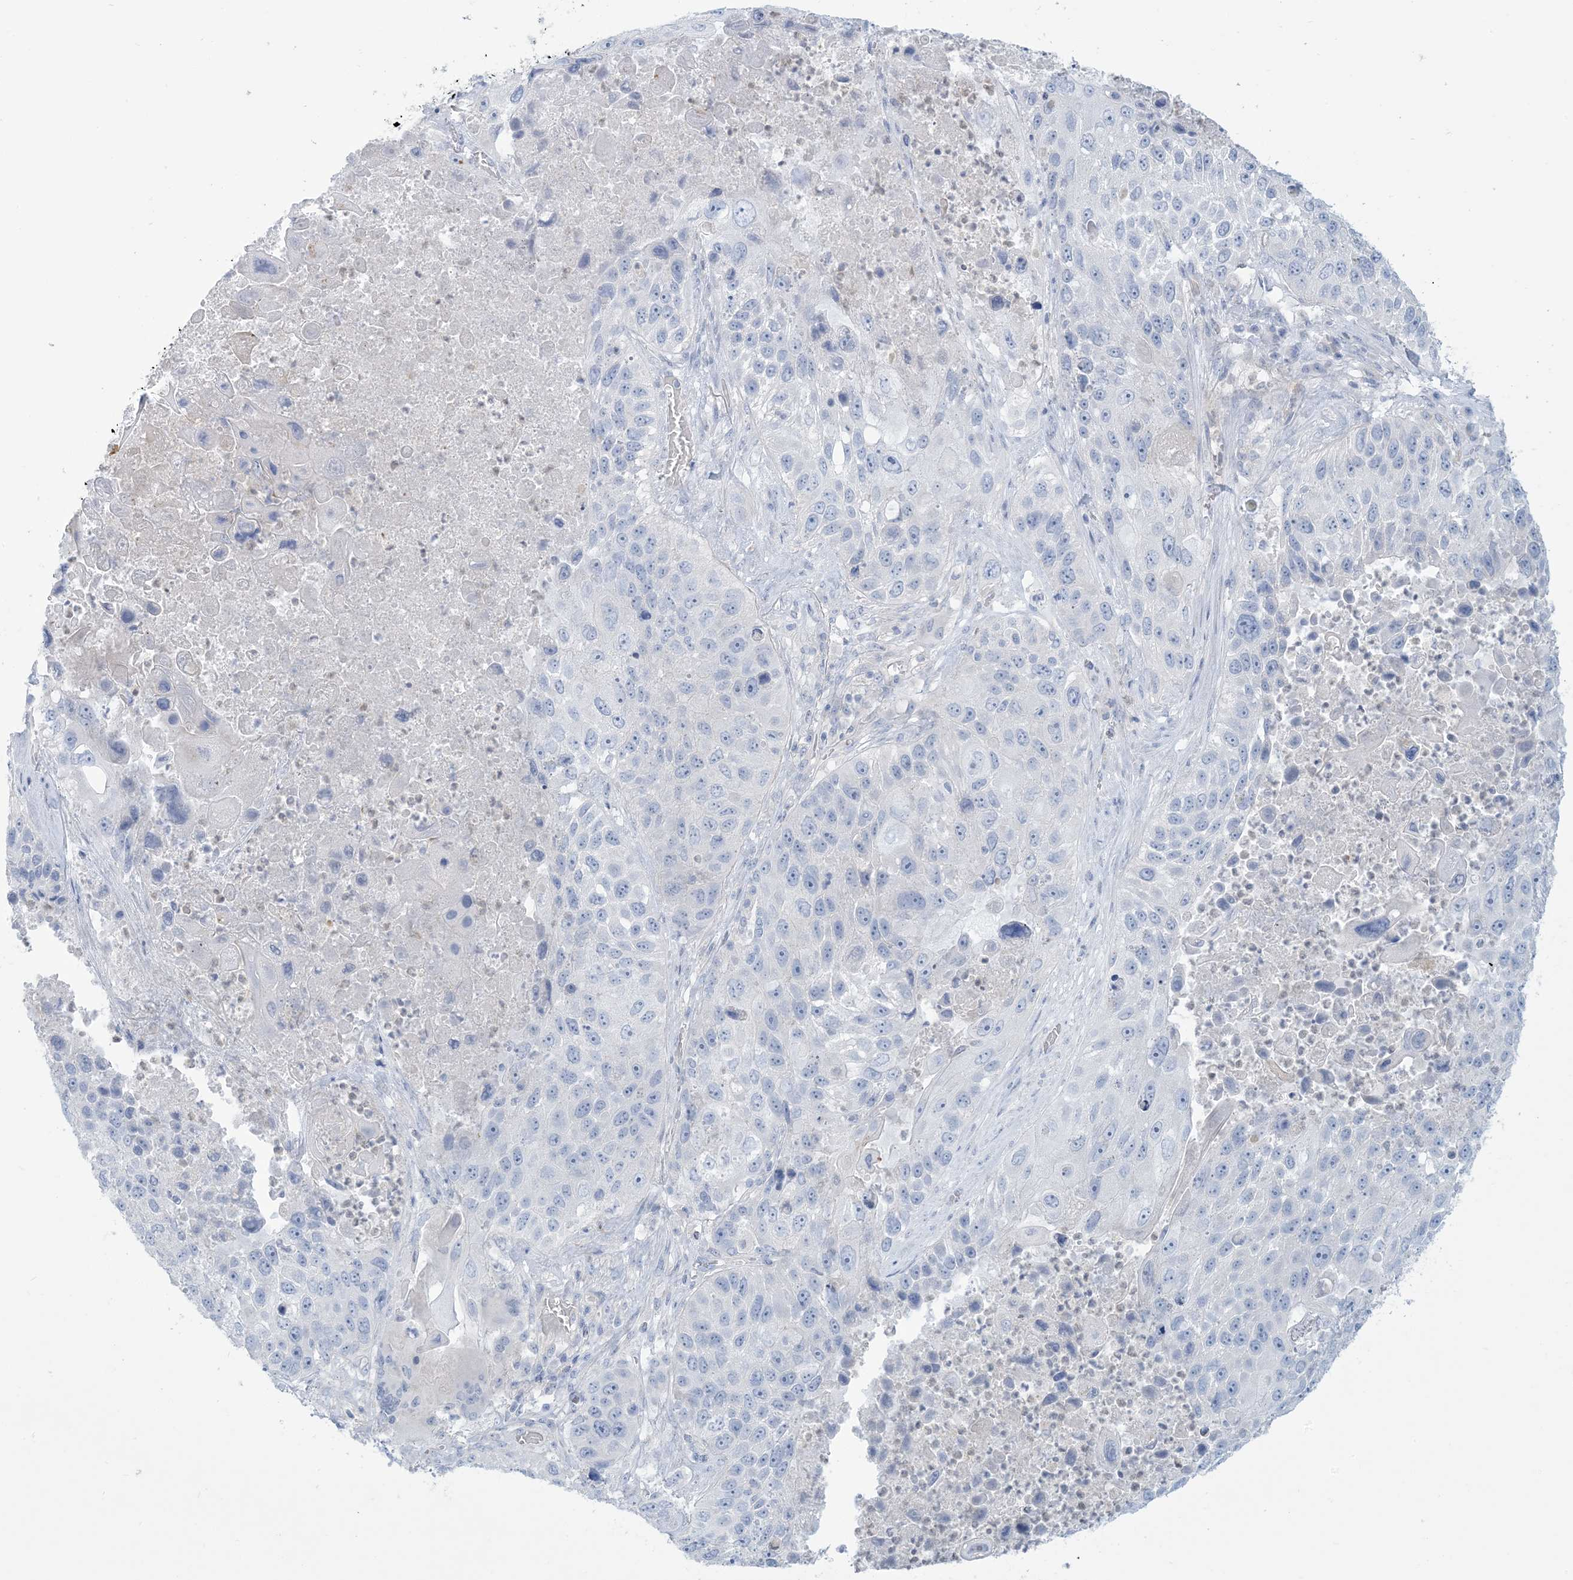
{"staining": {"intensity": "negative", "quantity": "none", "location": "none"}, "tissue": "lung cancer", "cell_type": "Tumor cells", "image_type": "cancer", "snomed": [{"axis": "morphology", "description": "Squamous cell carcinoma, NOS"}, {"axis": "topography", "description": "Lung"}], "caption": "This photomicrograph is of lung cancer (squamous cell carcinoma) stained with immunohistochemistry (IHC) to label a protein in brown with the nuclei are counter-stained blue. There is no positivity in tumor cells. (Stains: DAB (3,3'-diaminobenzidine) immunohistochemistry (IHC) with hematoxylin counter stain, Microscopy: brightfield microscopy at high magnification).", "gene": "MTHFD2L", "patient": {"sex": "male", "age": 61}}